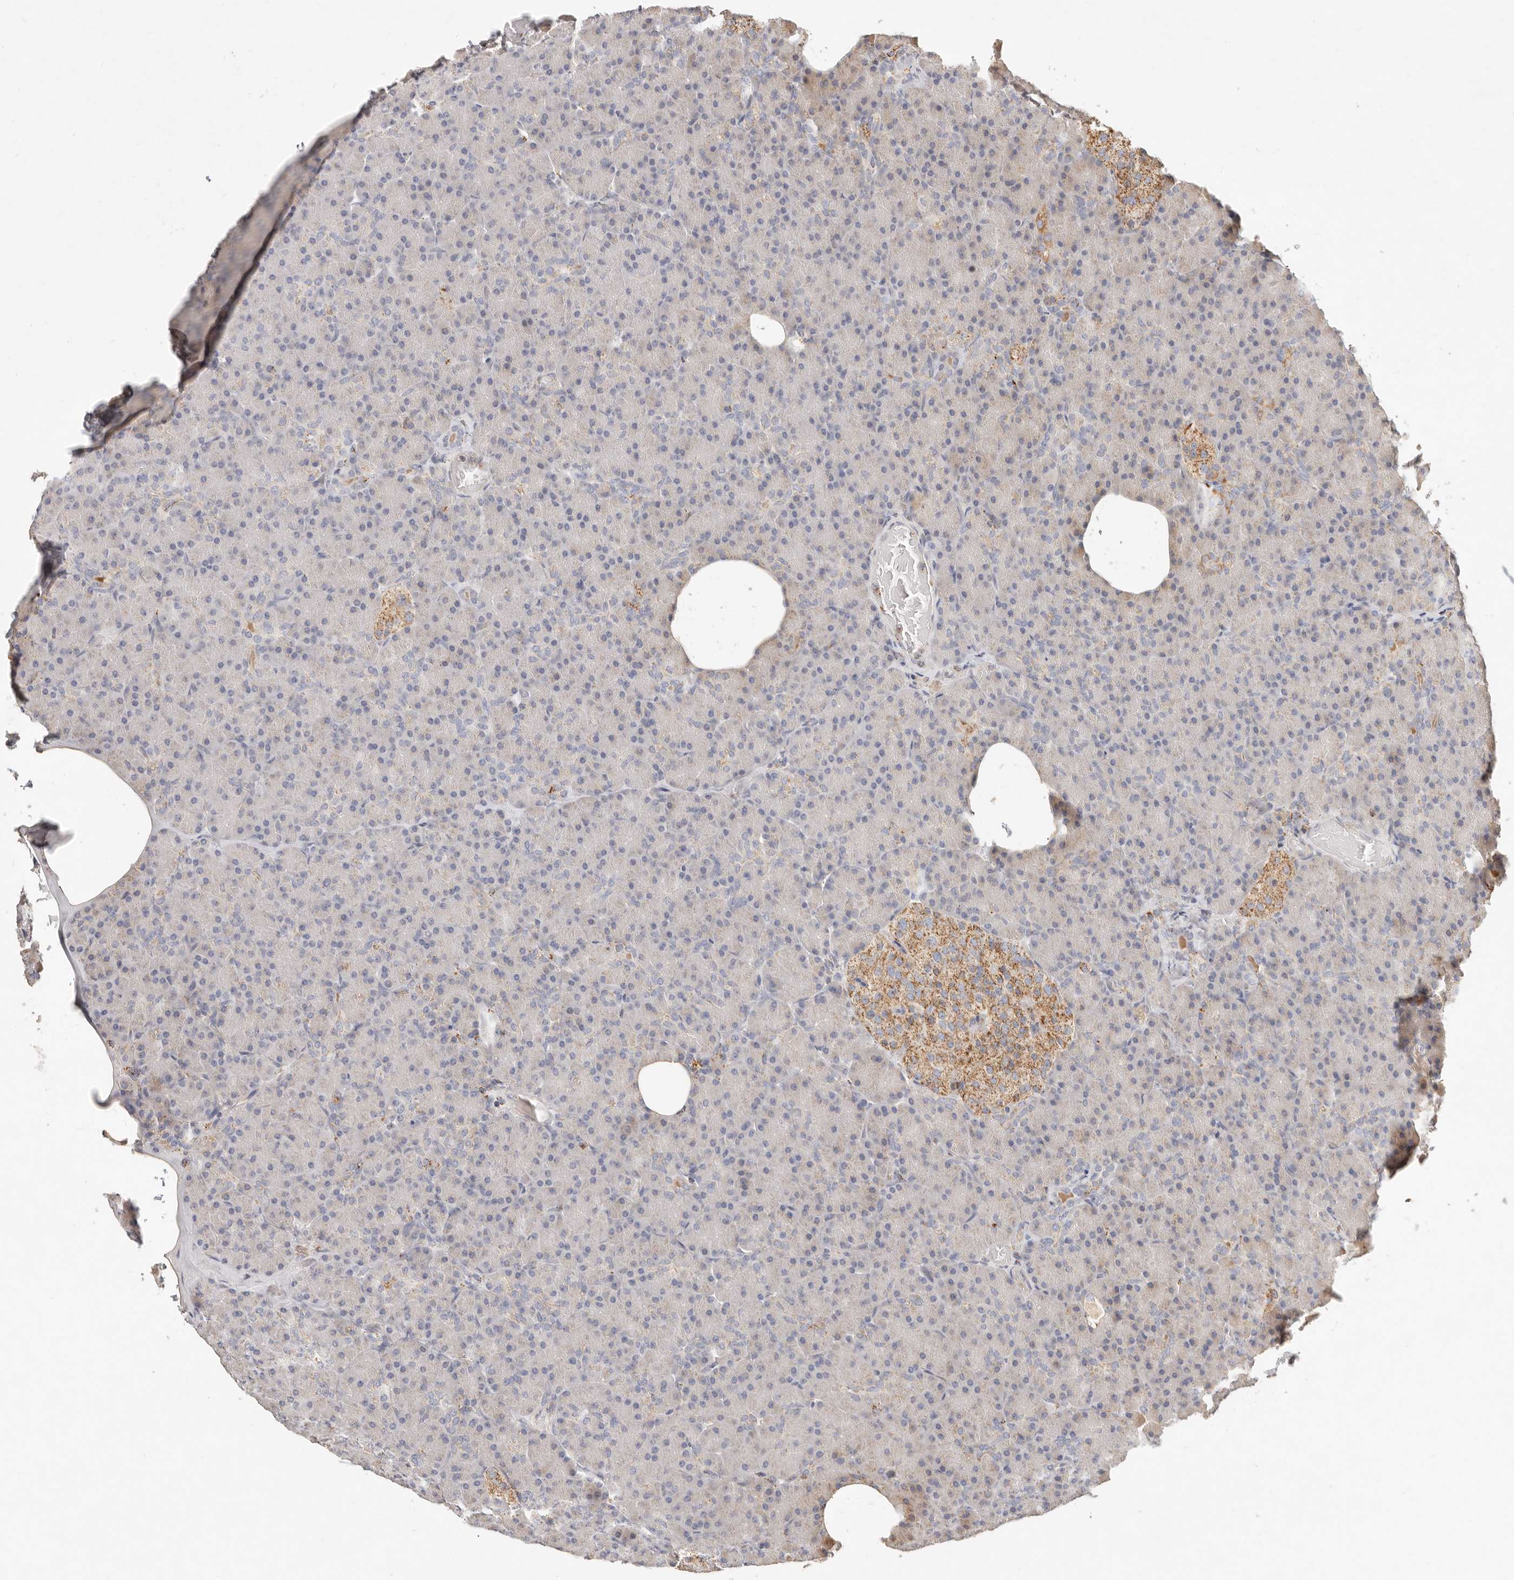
{"staining": {"intensity": "weak", "quantity": "25%-75%", "location": "cytoplasmic/membranous"}, "tissue": "pancreas", "cell_type": "Exocrine glandular cells", "image_type": "normal", "snomed": [{"axis": "morphology", "description": "Normal tissue, NOS"}, {"axis": "topography", "description": "Pancreas"}], "caption": "Immunohistochemistry (IHC) image of normal pancreas stained for a protein (brown), which shows low levels of weak cytoplasmic/membranous positivity in about 25%-75% of exocrine glandular cells.", "gene": "ARHGEF10L", "patient": {"sex": "female", "age": 43}}